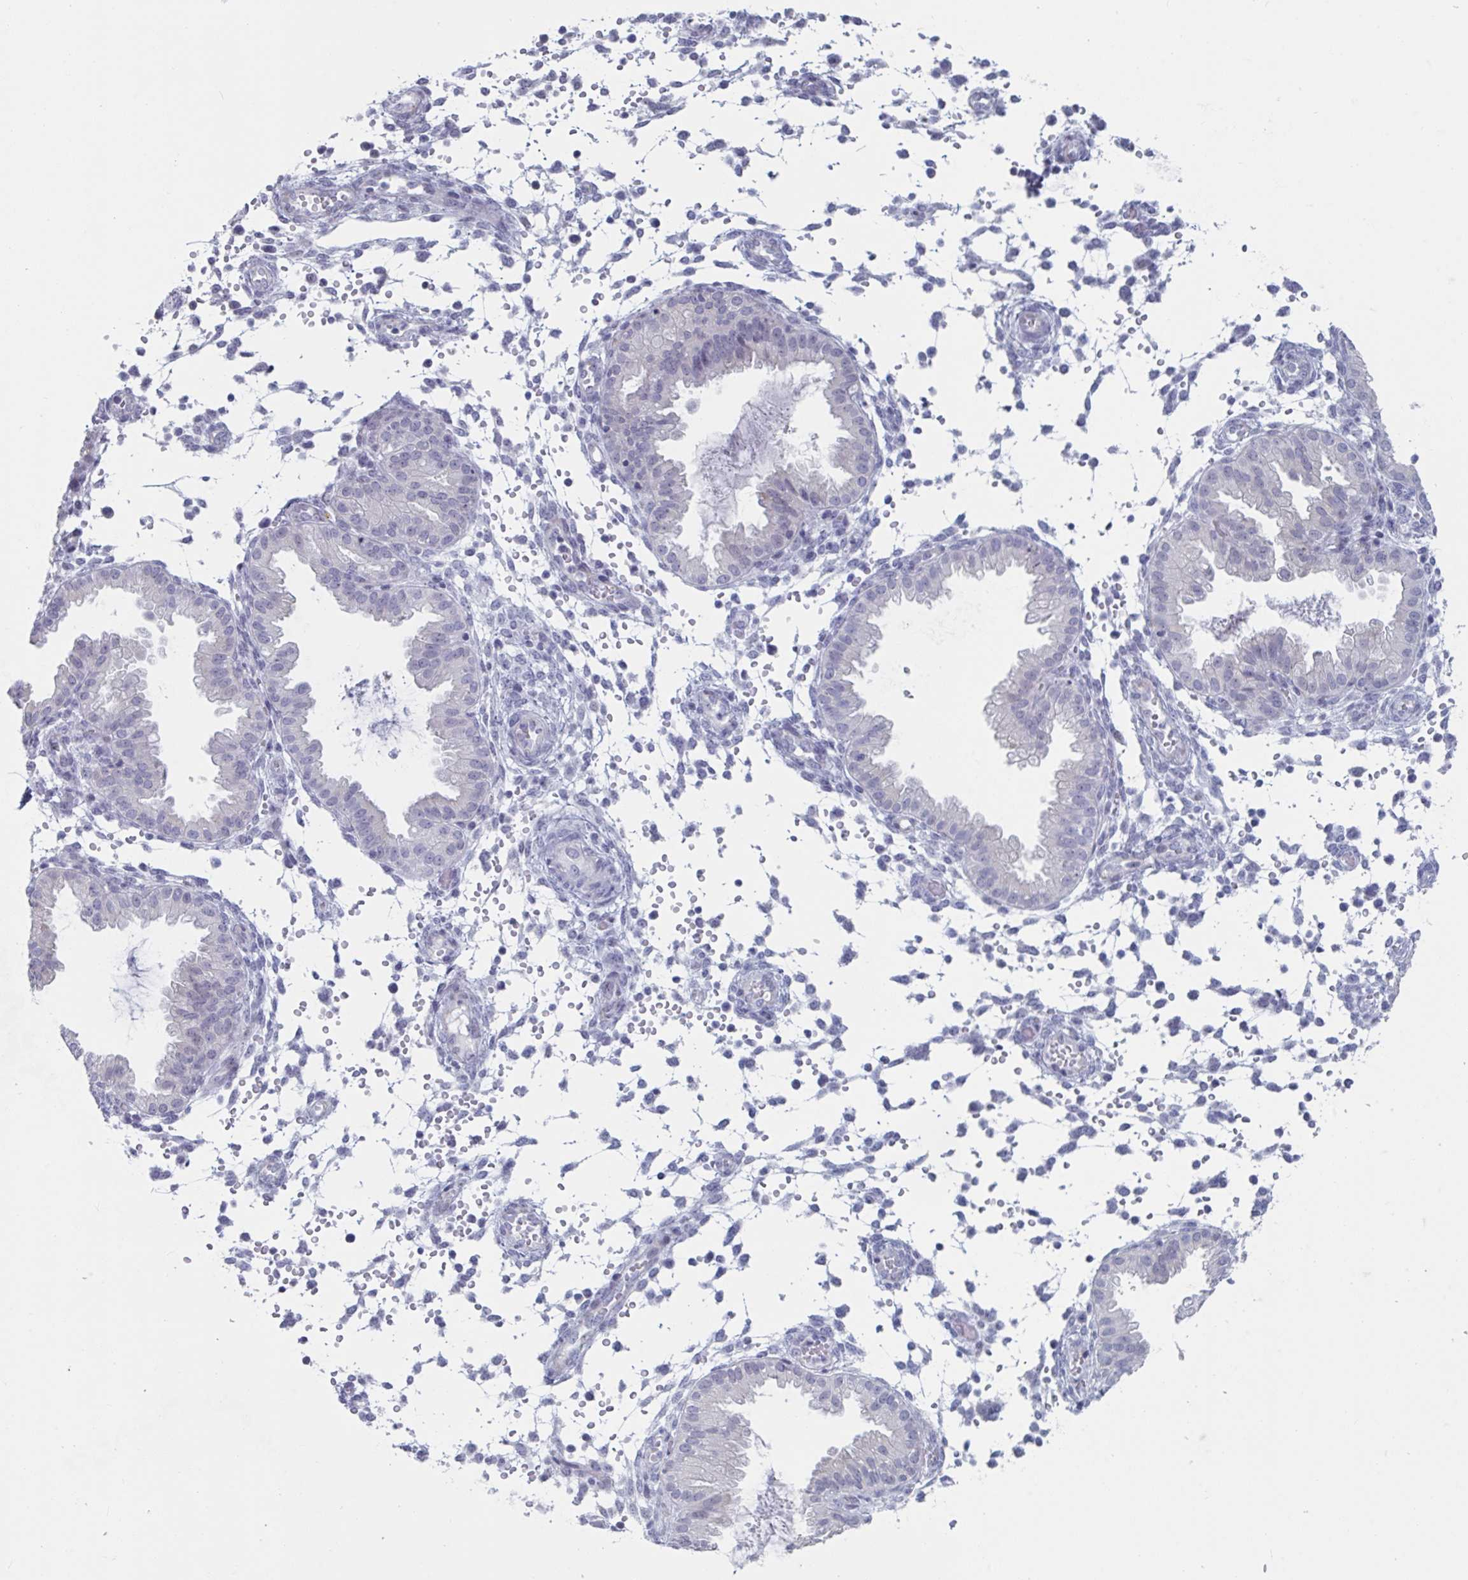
{"staining": {"intensity": "negative", "quantity": "none", "location": "none"}, "tissue": "endometrium", "cell_type": "Cells in endometrial stroma", "image_type": "normal", "snomed": [{"axis": "morphology", "description": "Normal tissue, NOS"}, {"axis": "topography", "description": "Endometrium"}], "caption": "Cells in endometrial stroma show no significant protein positivity in unremarkable endometrium. The staining was performed using DAB (3,3'-diaminobenzidine) to visualize the protein expression in brown, while the nuclei were stained in blue with hematoxylin (Magnification: 20x).", "gene": "FOXA1", "patient": {"sex": "female", "age": 33}}